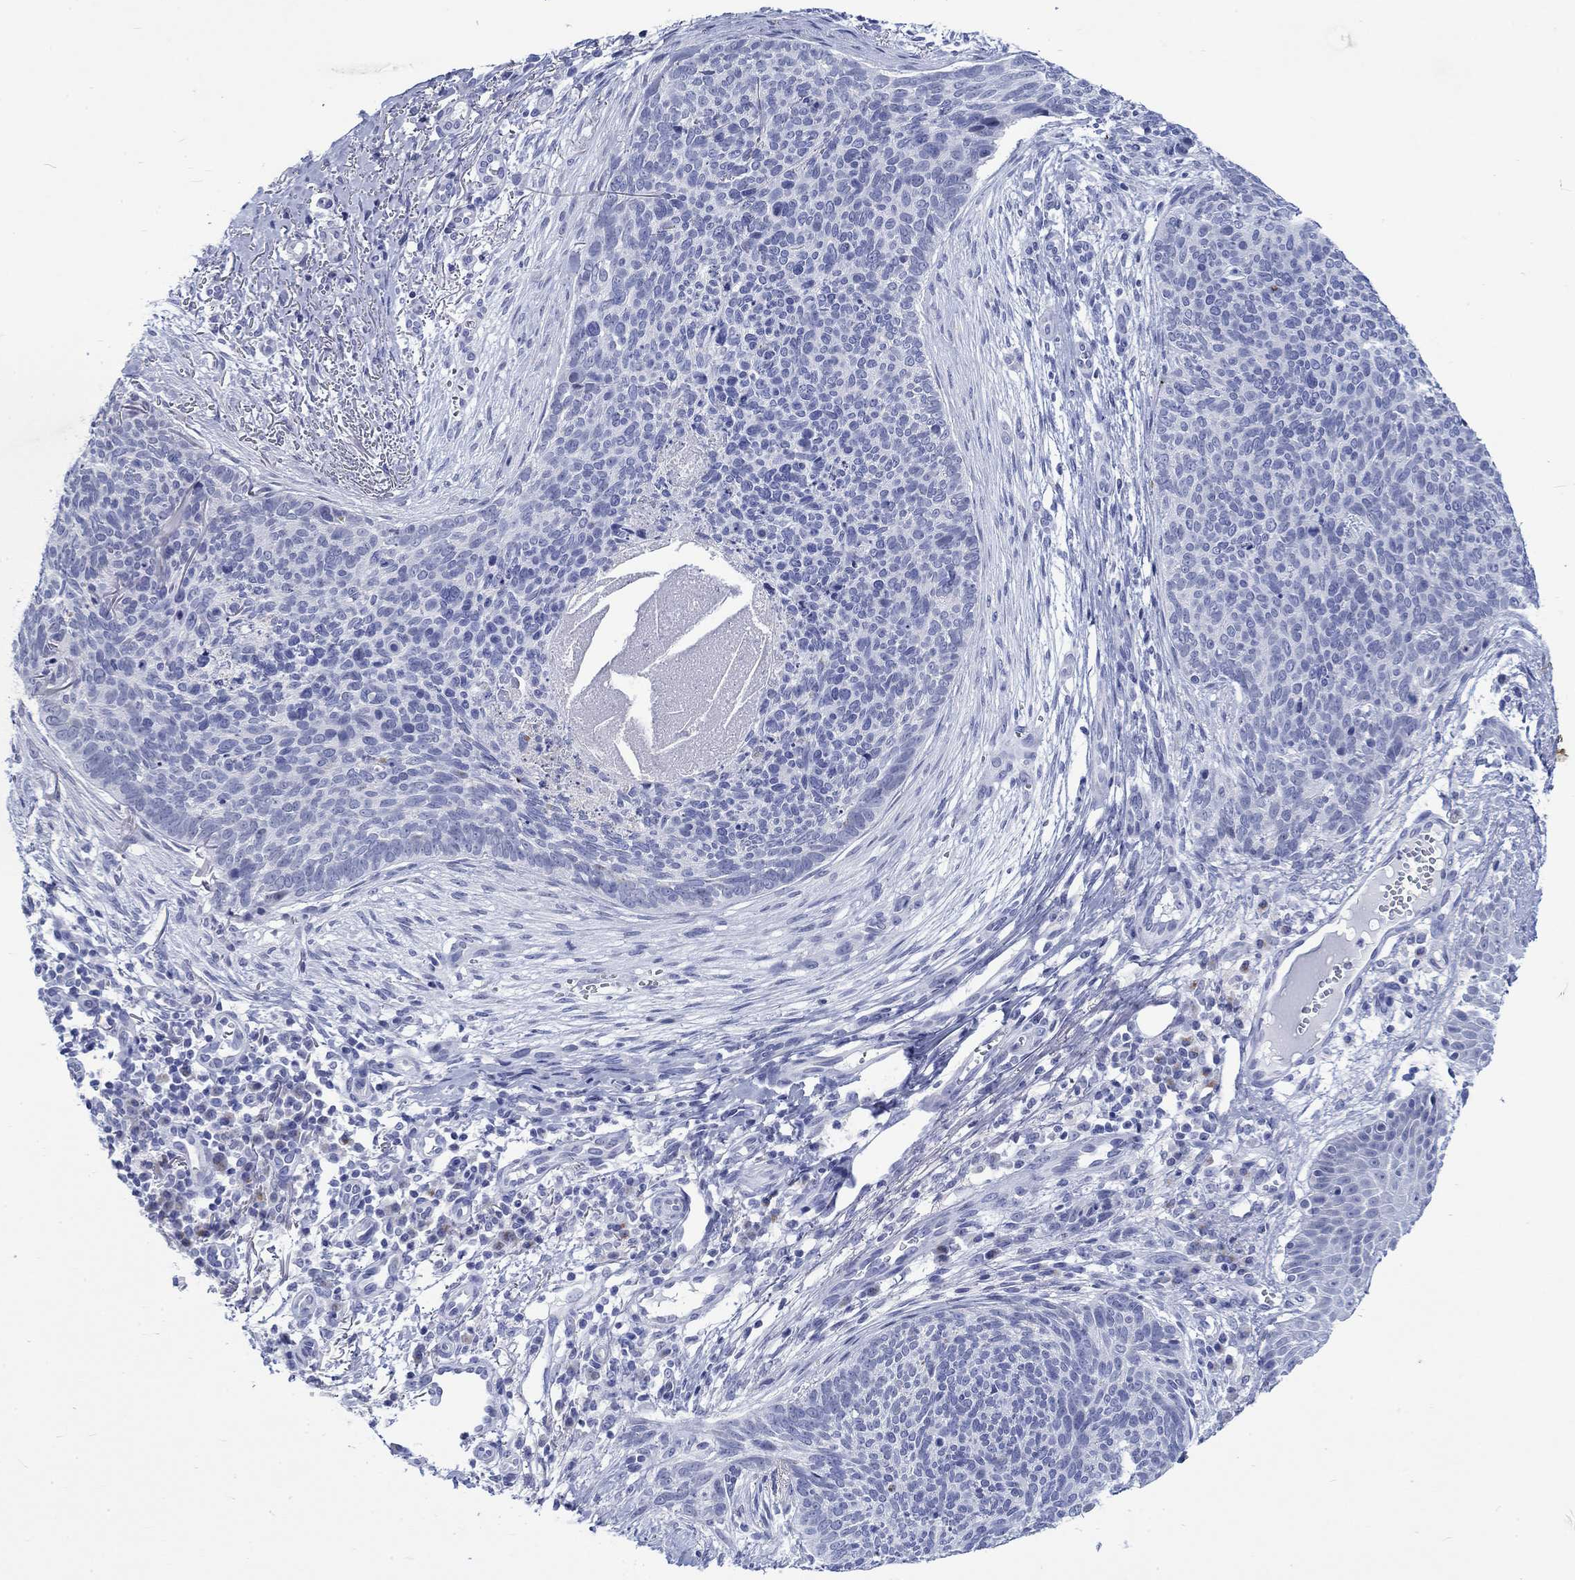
{"staining": {"intensity": "negative", "quantity": "none", "location": "none"}, "tissue": "skin cancer", "cell_type": "Tumor cells", "image_type": "cancer", "snomed": [{"axis": "morphology", "description": "Basal cell carcinoma"}, {"axis": "topography", "description": "Skin"}], "caption": "High magnification brightfield microscopy of skin cancer (basal cell carcinoma) stained with DAB (brown) and counterstained with hematoxylin (blue): tumor cells show no significant expression. Brightfield microscopy of immunohistochemistry (IHC) stained with DAB (3,3'-diaminobenzidine) (brown) and hematoxylin (blue), captured at high magnification.", "gene": "KRT76", "patient": {"sex": "male", "age": 64}}